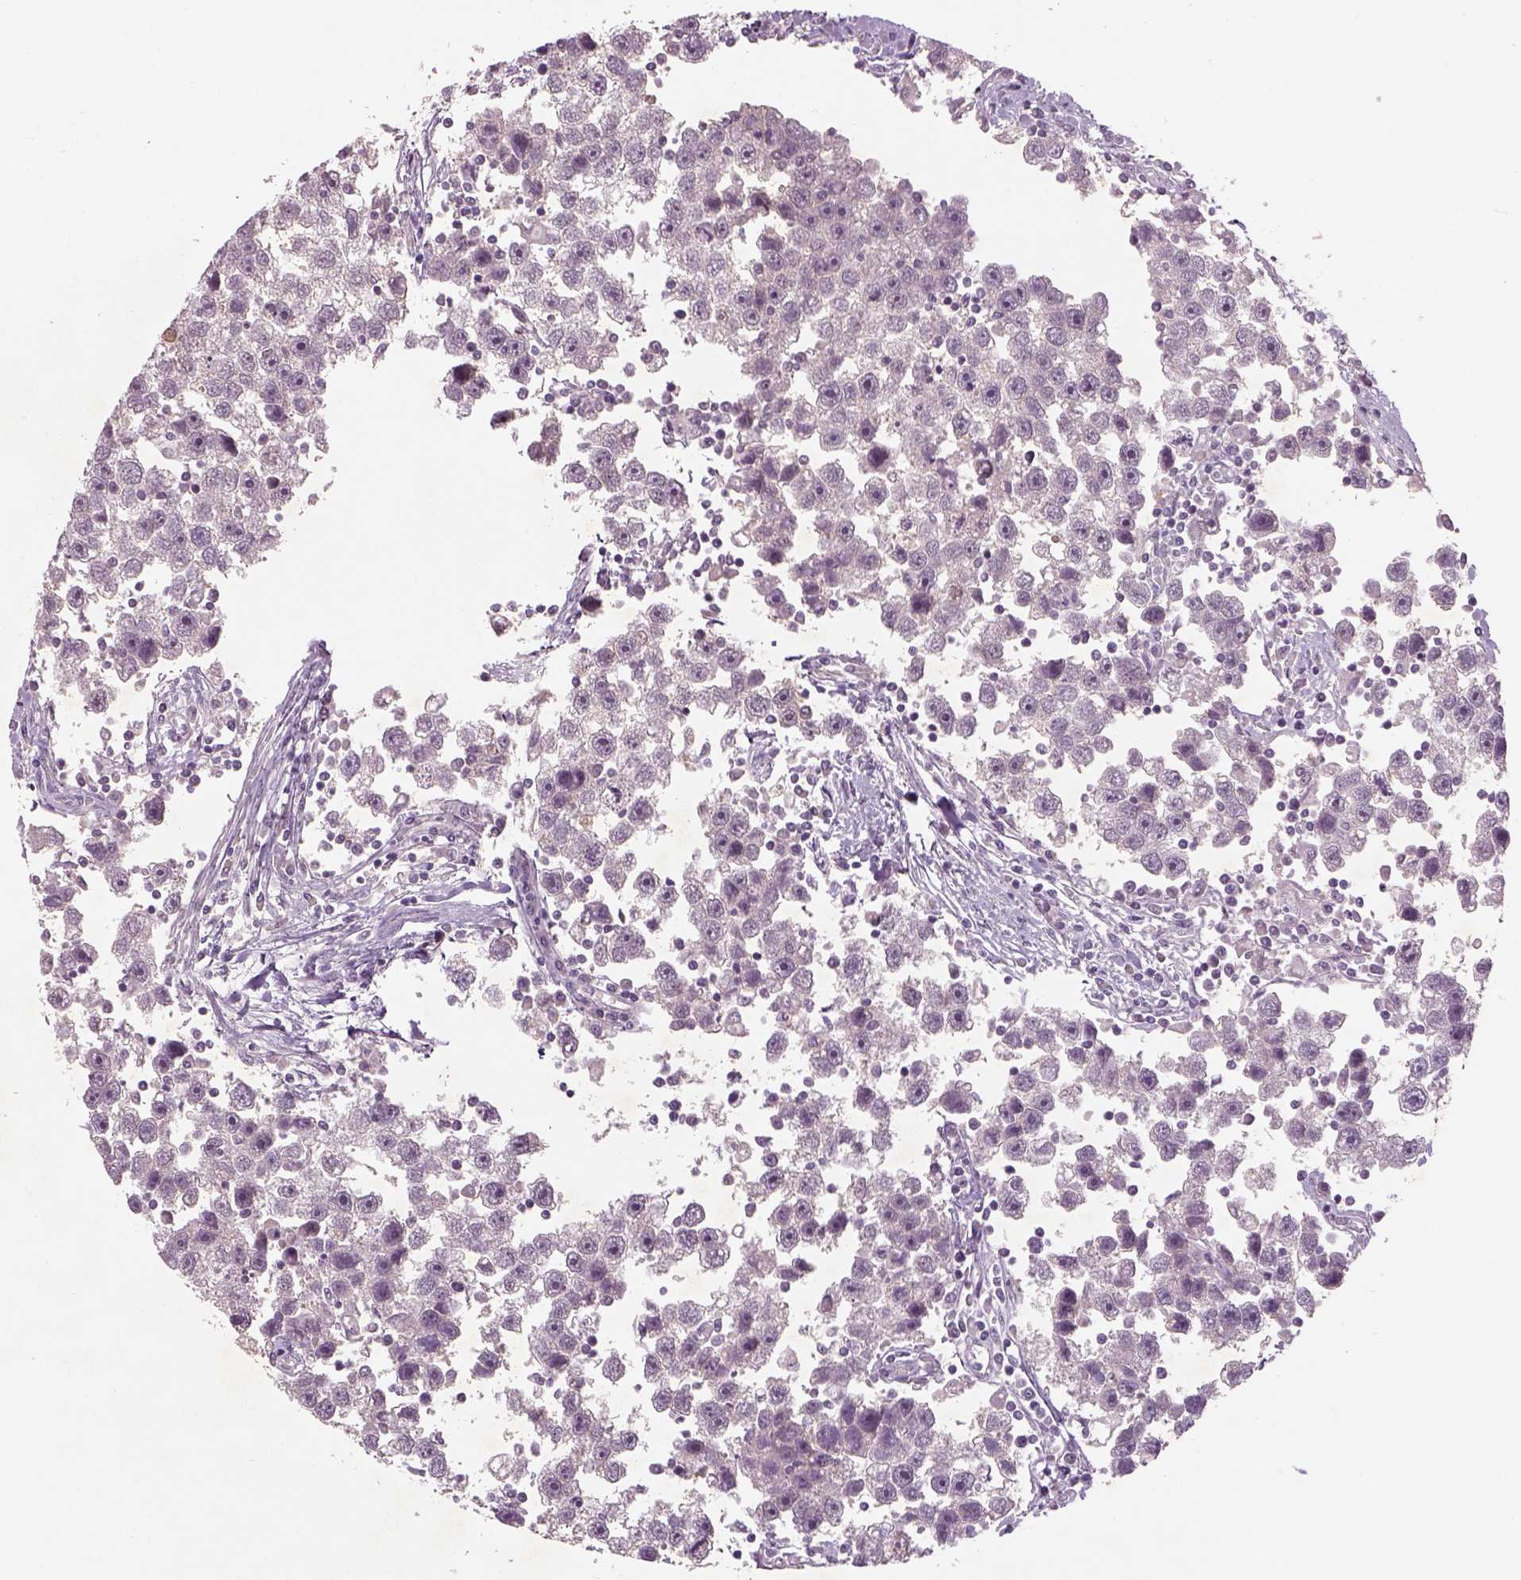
{"staining": {"intensity": "negative", "quantity": "none", "location": "none"}, "tissue": "testis cancer", "cell_type": "Tumor cells", "image_type": "cancer", "snomed": [{"axis": "morphology", "description": "Seminoma, NOS"}, {"axis": "topography", "description": "Testis"}], "caption": "There is no significant staining in tumor cells of testis cancer.", "gene": "GDNF", "patient": {"sex": "male", "age": 30}}